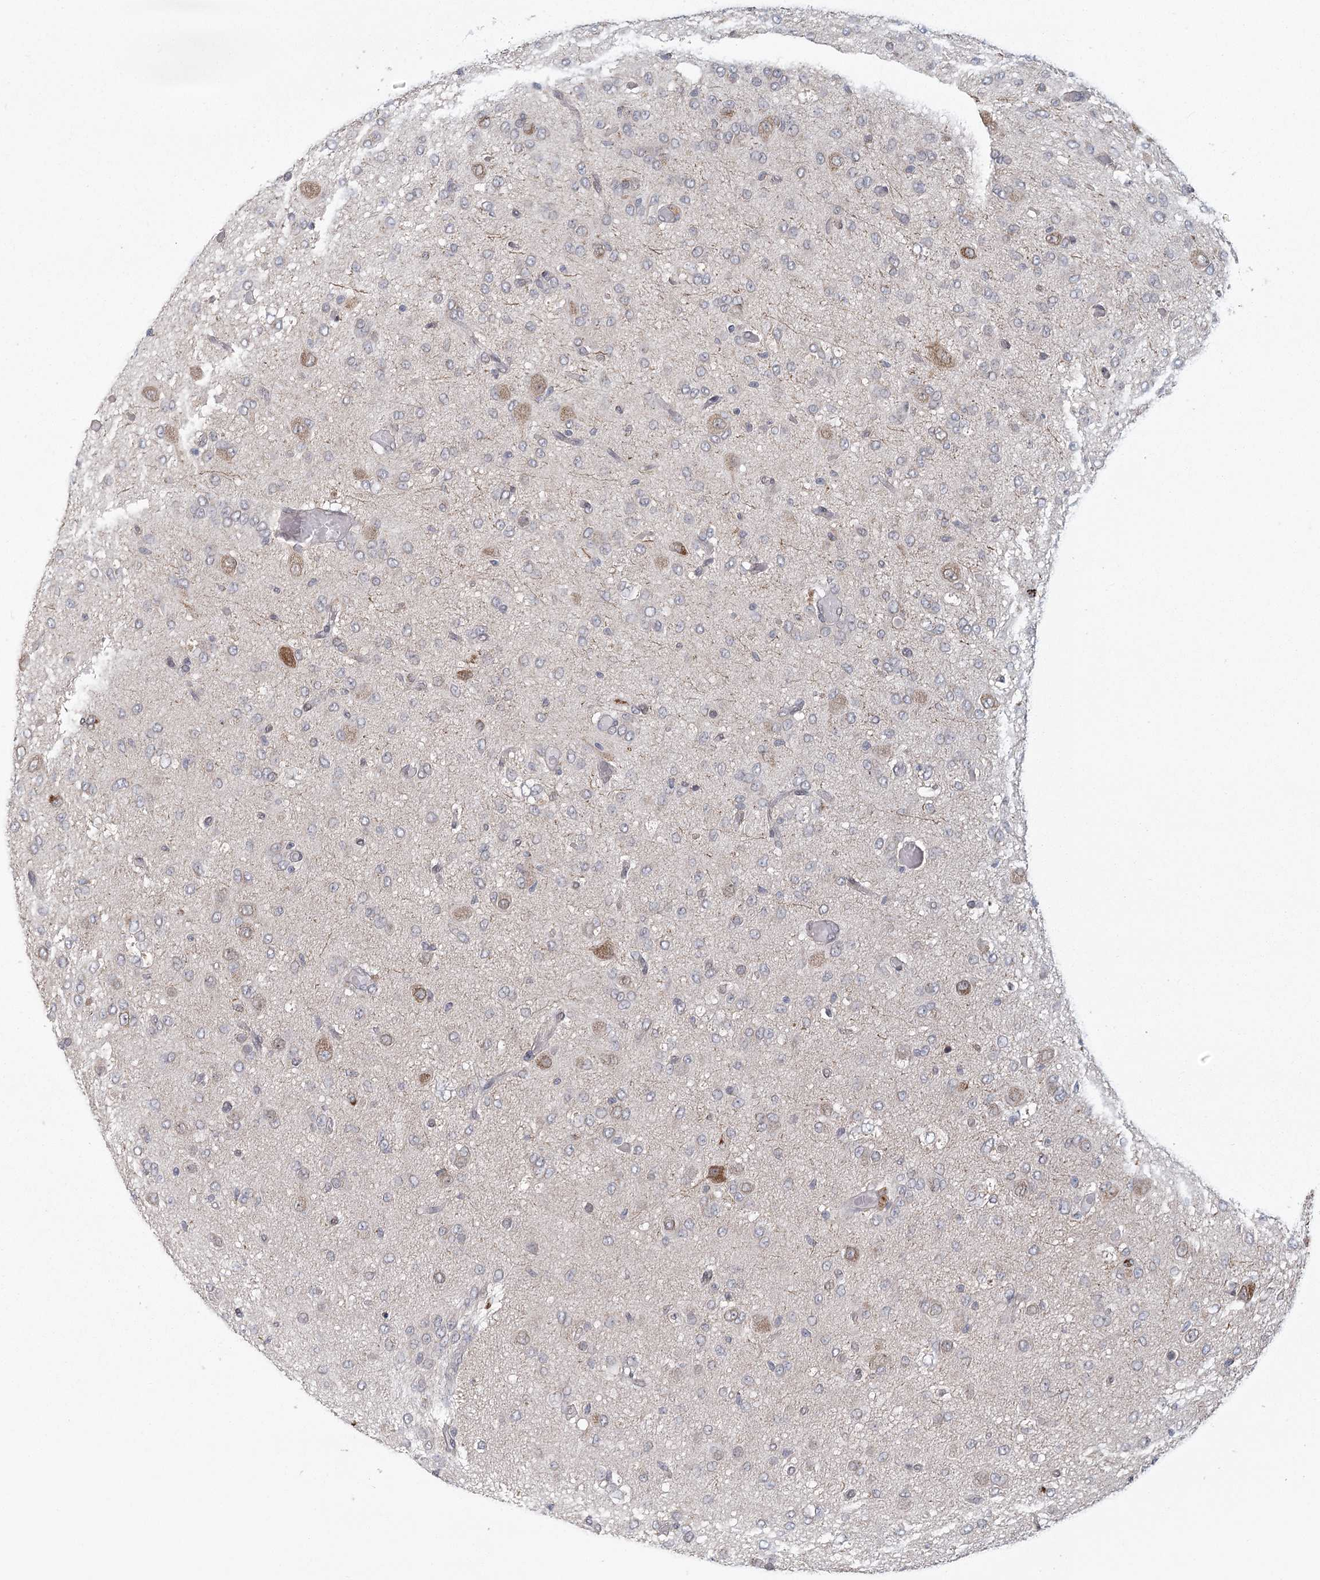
{"staining": {"intensity": "negative", "quantity": "none", "location": "none"}, "tissue": "glioma", "cell_type": "Tumor cells", "image_type": "cancer", "snomed": [{"axis": "morphology", "description": "Glioma, malignant, High grade"}, {"axis": "topography", "description": "Brain"}], "caption": "A high-resolution histopathology image shows immunohistochemistry (IHC) staining of malignant glioma (high-grade), which shows no significant staining in tumor cells.", "gene": "LACTB", "patient": {"sex": "female", "age": 59}}